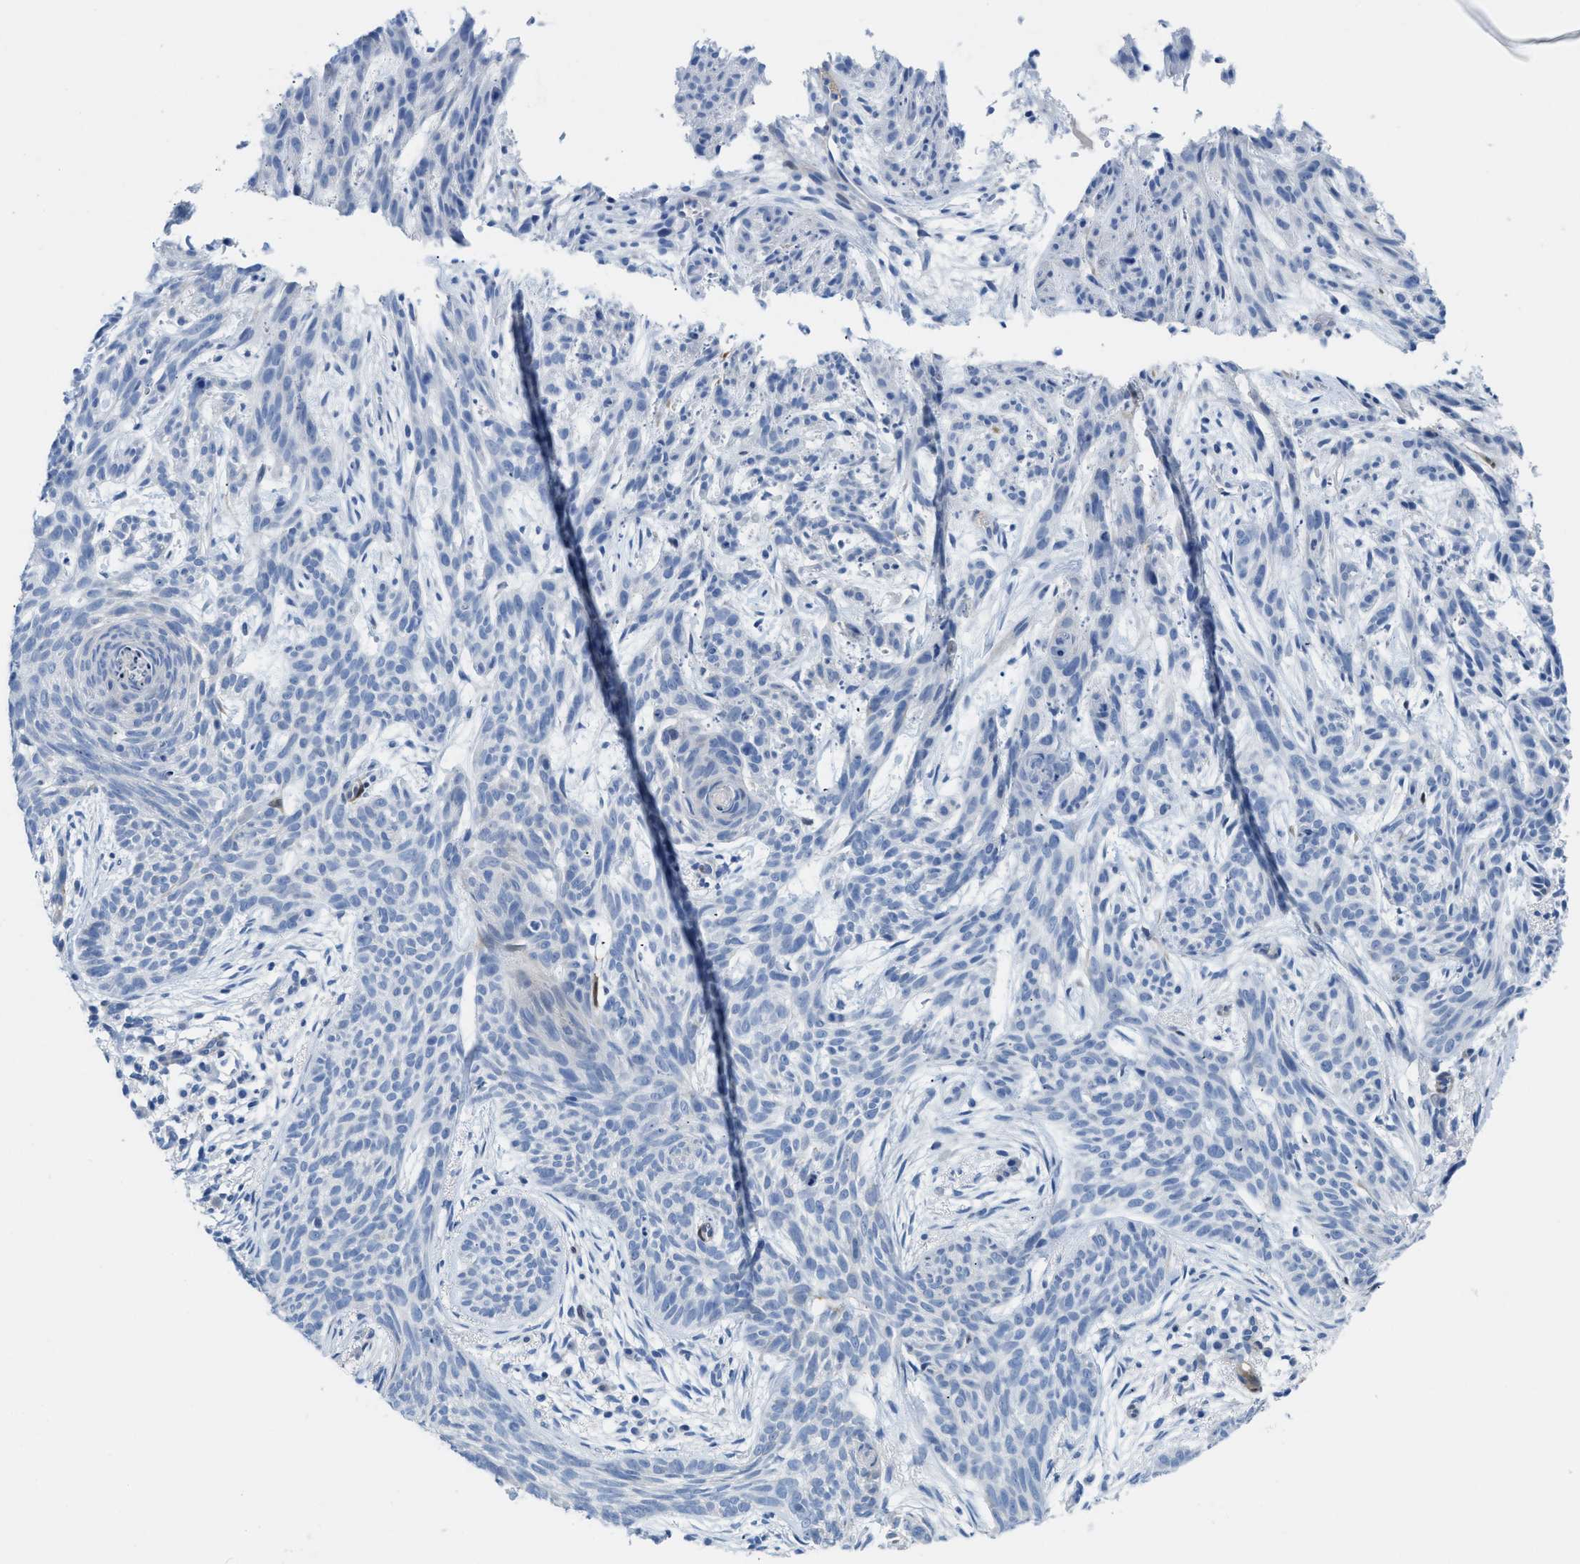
{"staining": {"intensity": "negative", "quantity": "none", "location": "none"}, "tissue": "skin cancer", "cell_type": "Tumor cells", "image_type": "cancer", "snomed": [{"axis": "morphology", "description": "Basal cell carcinoma"}, {"axis": "topography", "description": "Skin"}], "caption": "Basal cell carcinoma (skin) was stained to show a protein in brown. There is no significant staining in tumor cells.", "gene": "NKAIN3", "patient": {"sex": "female", "age": 59}}